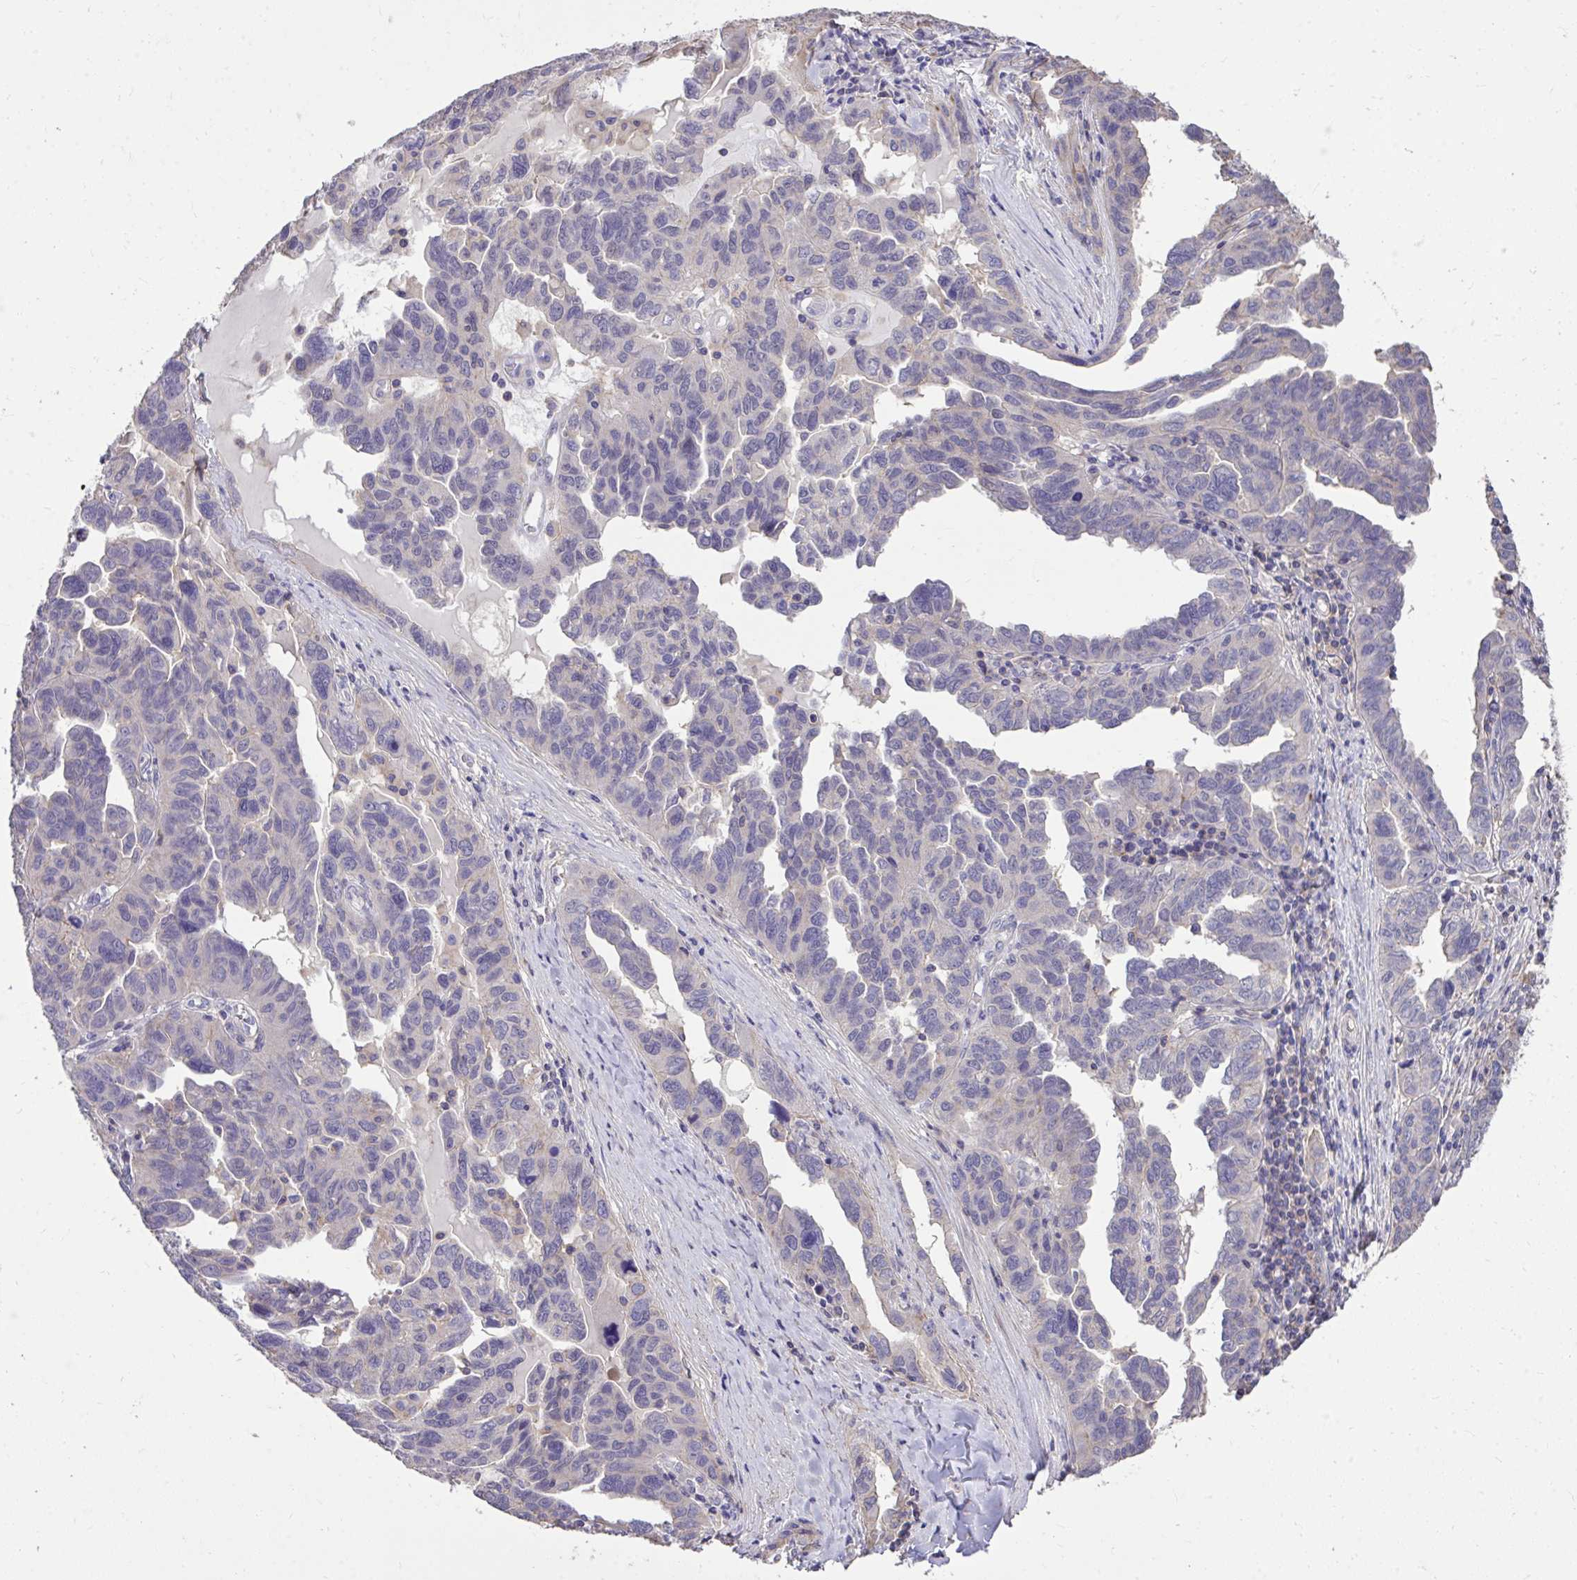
{"staining": {"intensity": "negative", "quantity": "none", "location": "none"}, "tissue": "ovarian cancer", "cell_type": "Tumor cells", "image_type": "cancer", "snomed": [{"axis": "morphology", "description": "Cystadenocarcinoma, serous, NOS"}, {"axis": "topography", "description": "Ovary"}], "caption": "A high-resolution photomicrograph shows IHC staining of ovarian cancer (serous cystadenocarcinoma), which reveals no significant staining in tumor cells.", "gene": "IGFL2", "patient": {"sex": "female", "age": 64}}